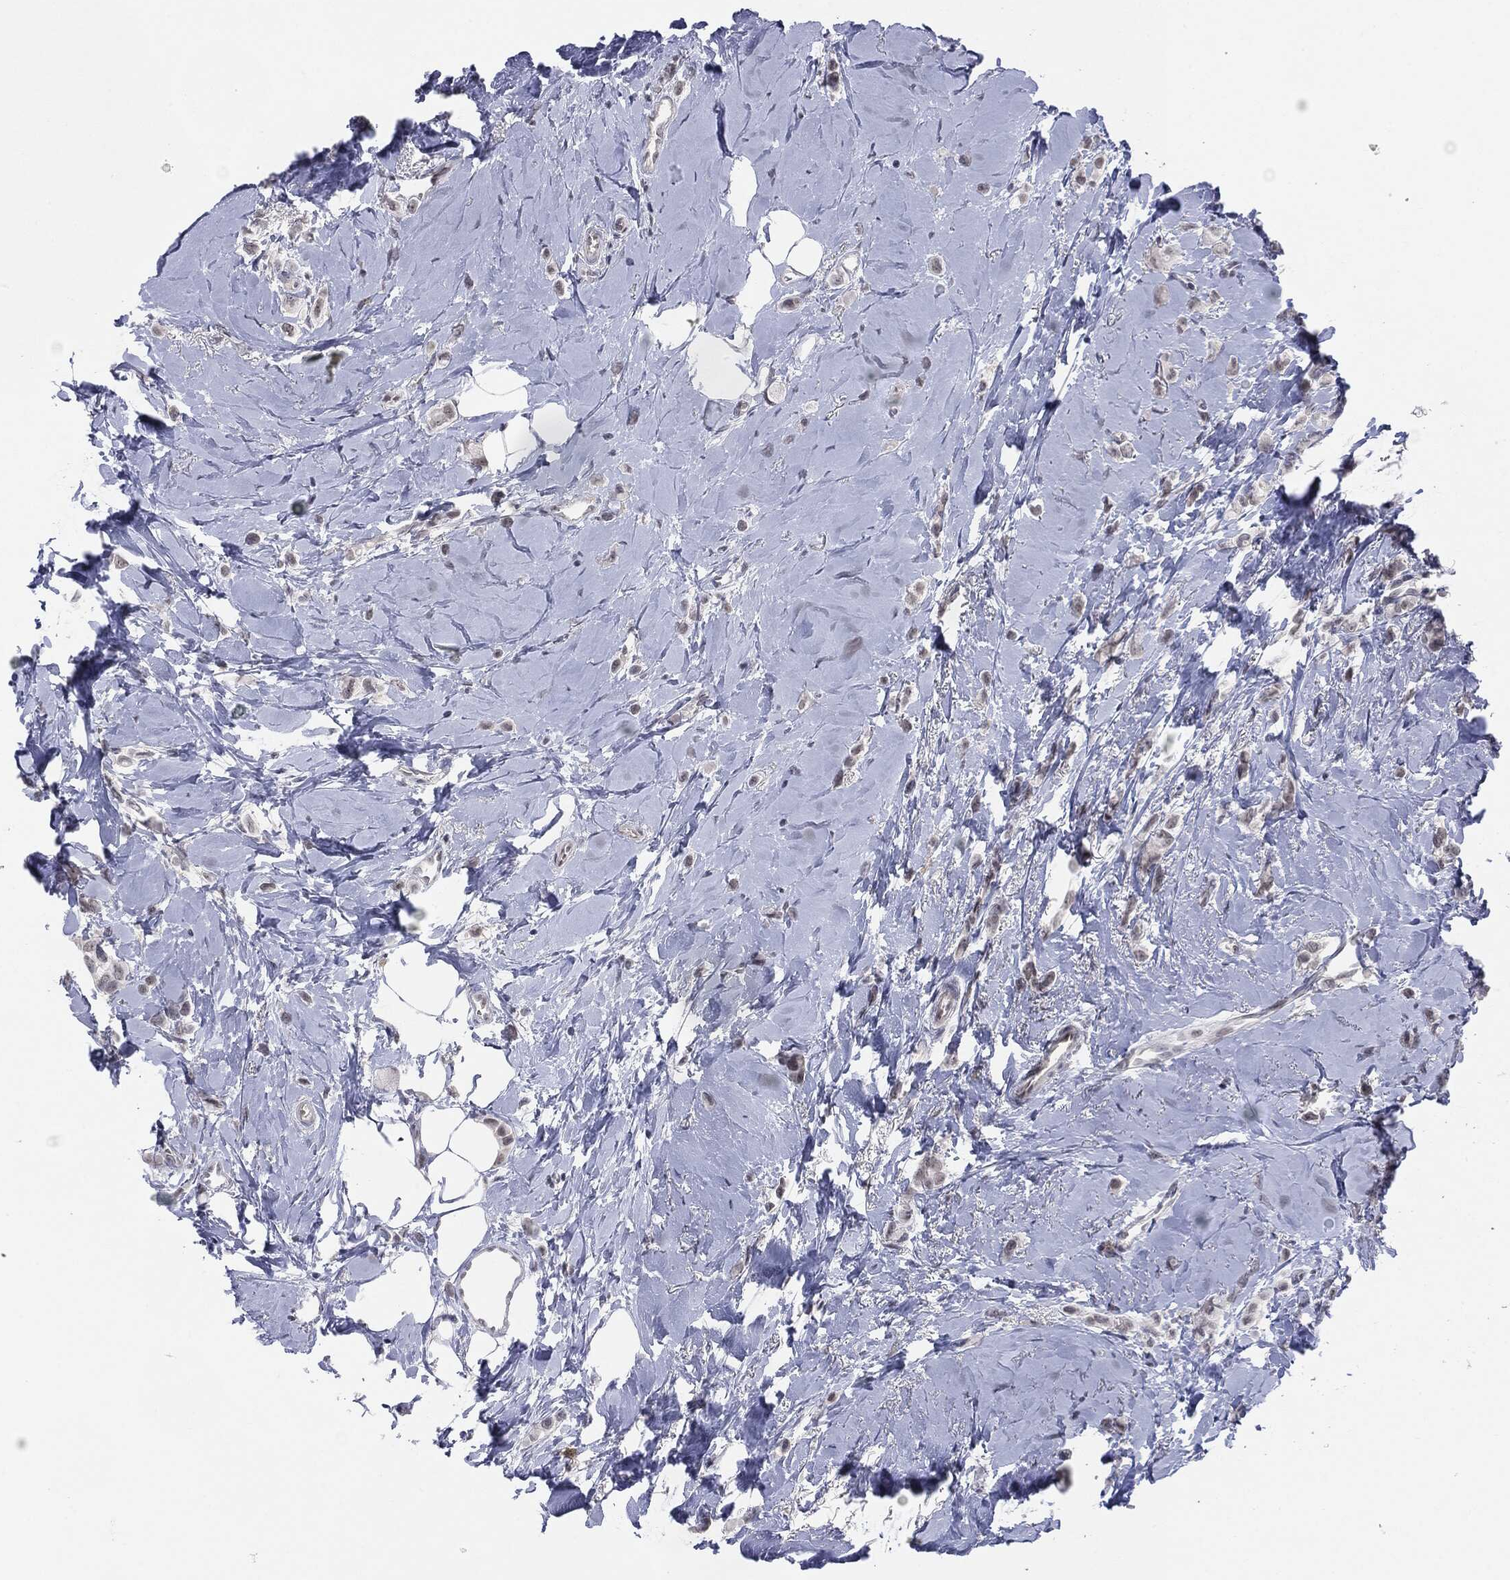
{"staining": {"intensity": "negative", "quantity": "none", "location": "none"}, "tissue": "breast cancer", "cell_type": "Tumor cells", "image_type": "cancer", "snomed": [{"axis": "morphology", "description": "Lobular carcinoma"}, {"axis": "topography", "description": "Breast"}], "caption": "The immunohistochemistry (IHC) image has no significant expression in tumor cells of breast cancer (lobular carcinoma) tissue.", "gene": "SLC5A5", "patient": {"sex": "female", "age": 66}}